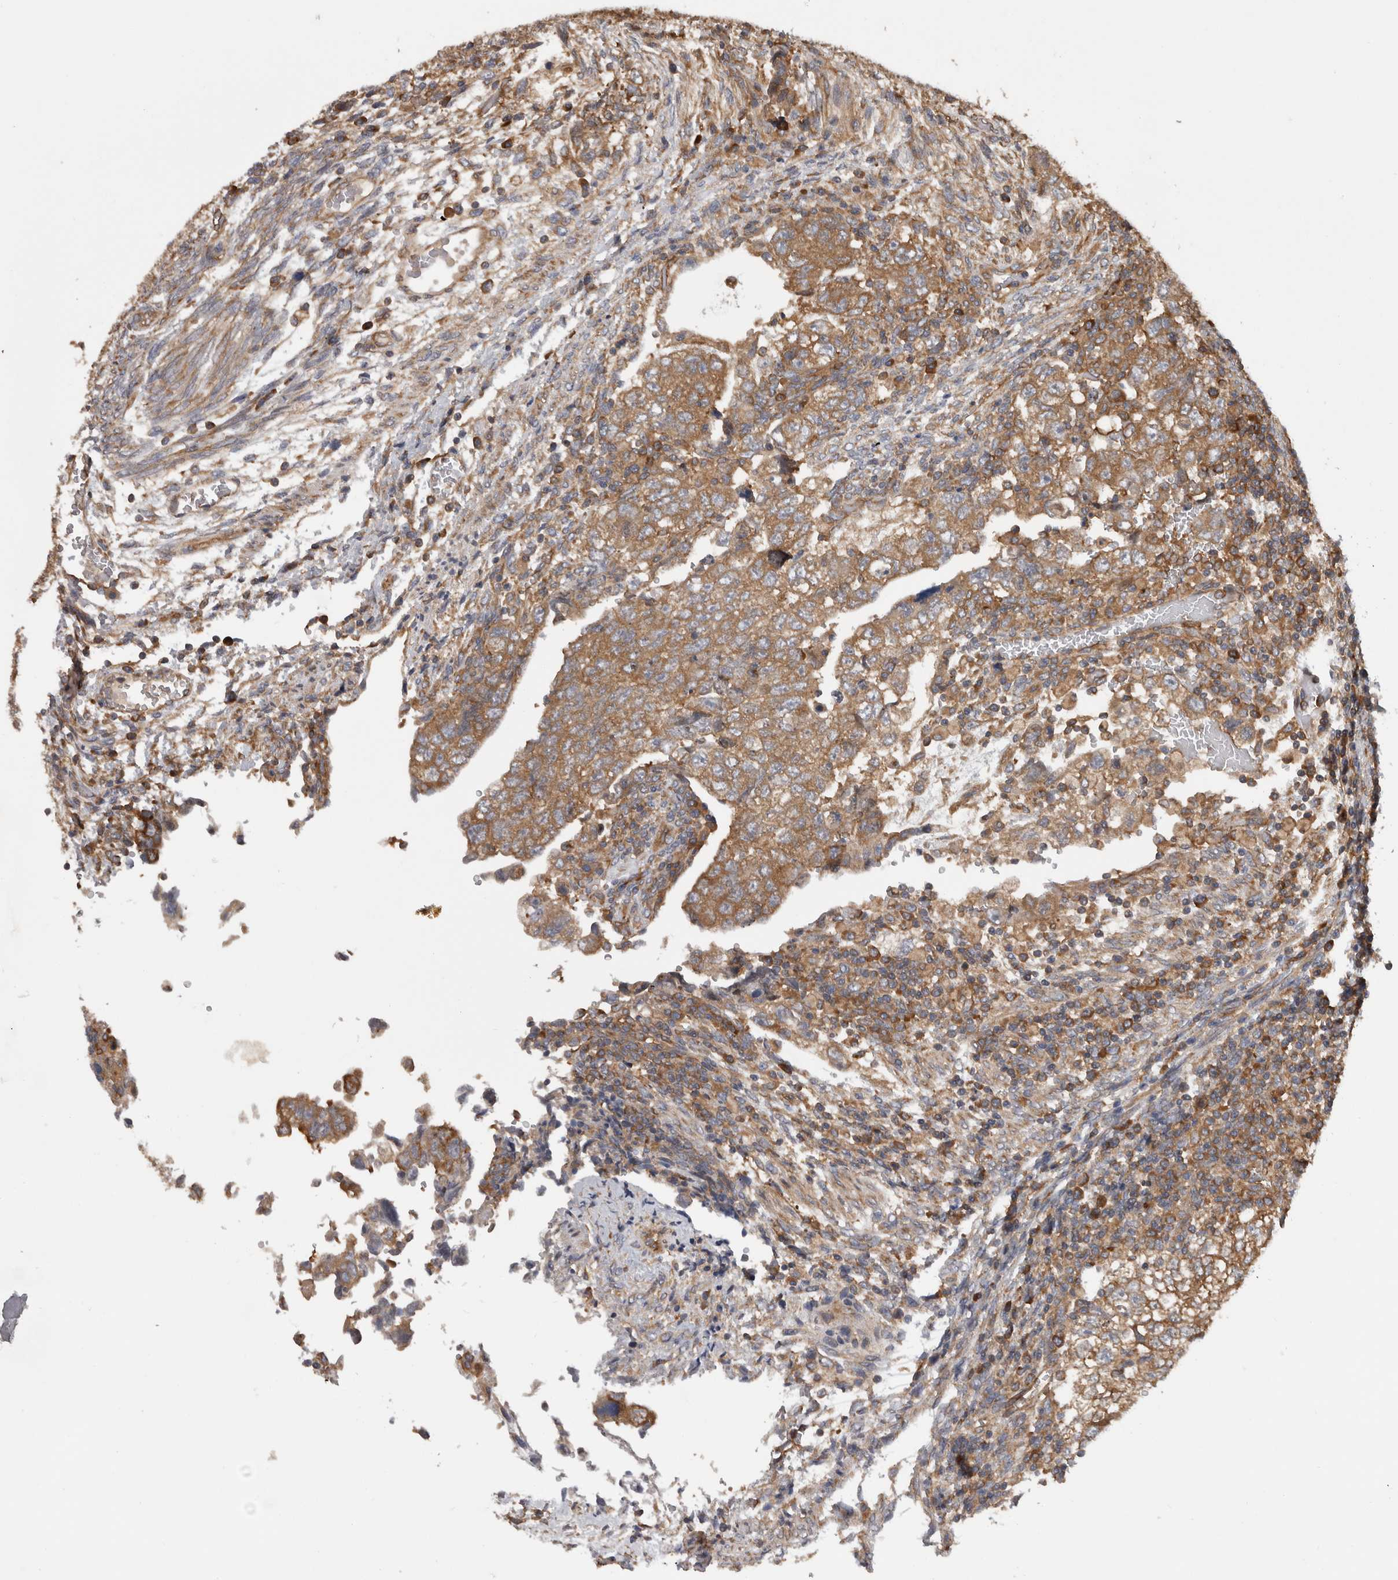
{"staining": {"intensity": "moderate", "quantity": ">75%", "location": "cytoplasmic/membranous"}, "tissue": "testis cancer", "cell_type": "Tumor cells", "image_type": "cancer", "snomed": [{"axis": "morphology", "description": "Normal tissue, NOS"}, {"axis": "morphology", "description": "Carcinoma, Embryonal, NOS"}, {"axis": "topography", "description": "Testis"}], "caption": "Approximately >75% of tumor cells in testis cancer reveal moderate cytoplasmic/membranous protein staining as visualized by brown immunohistochemical staining.", "gene": "SMCR8", "patient": {"sex": "male", "age": 36}}